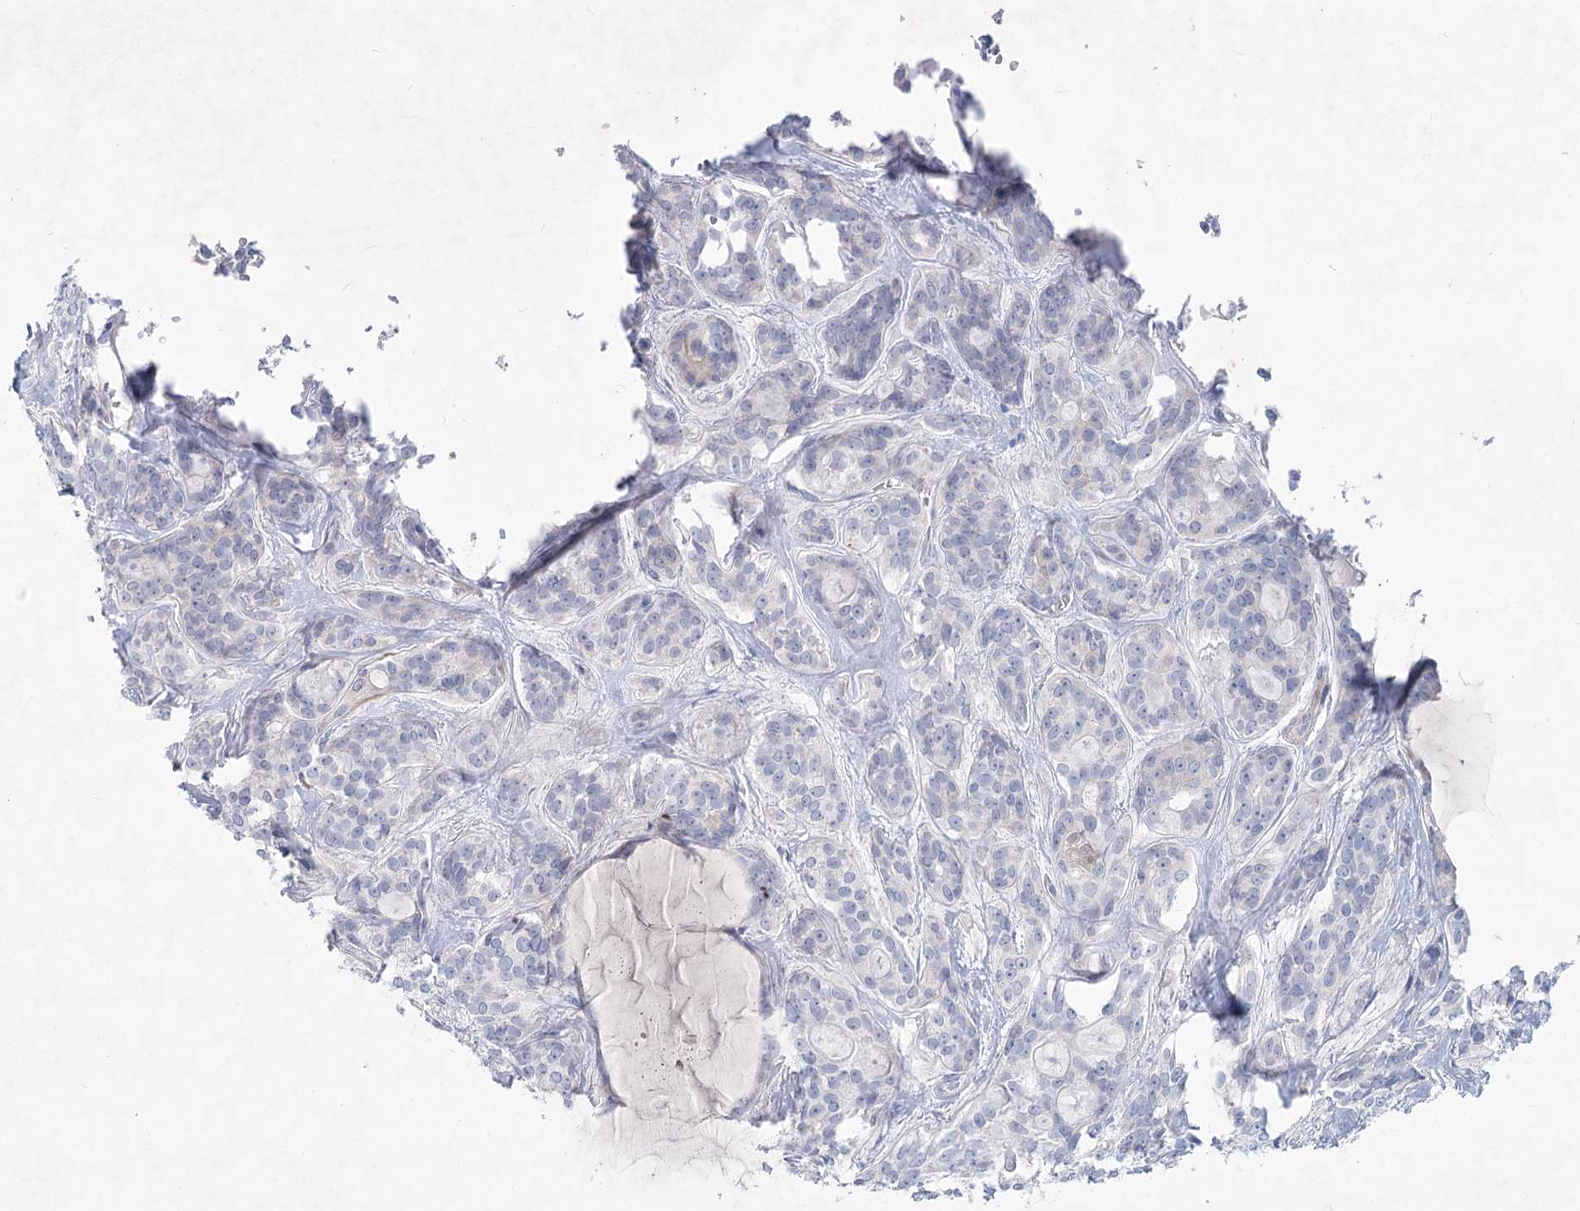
{"staining": {"intensity": "negative", "quantity": "none", "location": "none"}, "tissue": "head and neck cancer", "cell_type": "Tumor cells", "image_type": "cancer", "snomed": [{"axis": "morphology", "description": "Adenocarcinoma, NOS"}, {"axis": "topography", "description": "Head-Neck"}], "caption": "Micrograph shows no significant protein expression in tumor cells of head and neck adenocarcinoma.", "gene": "WDR74", "patient": {"sex": "male", "age": 66}}